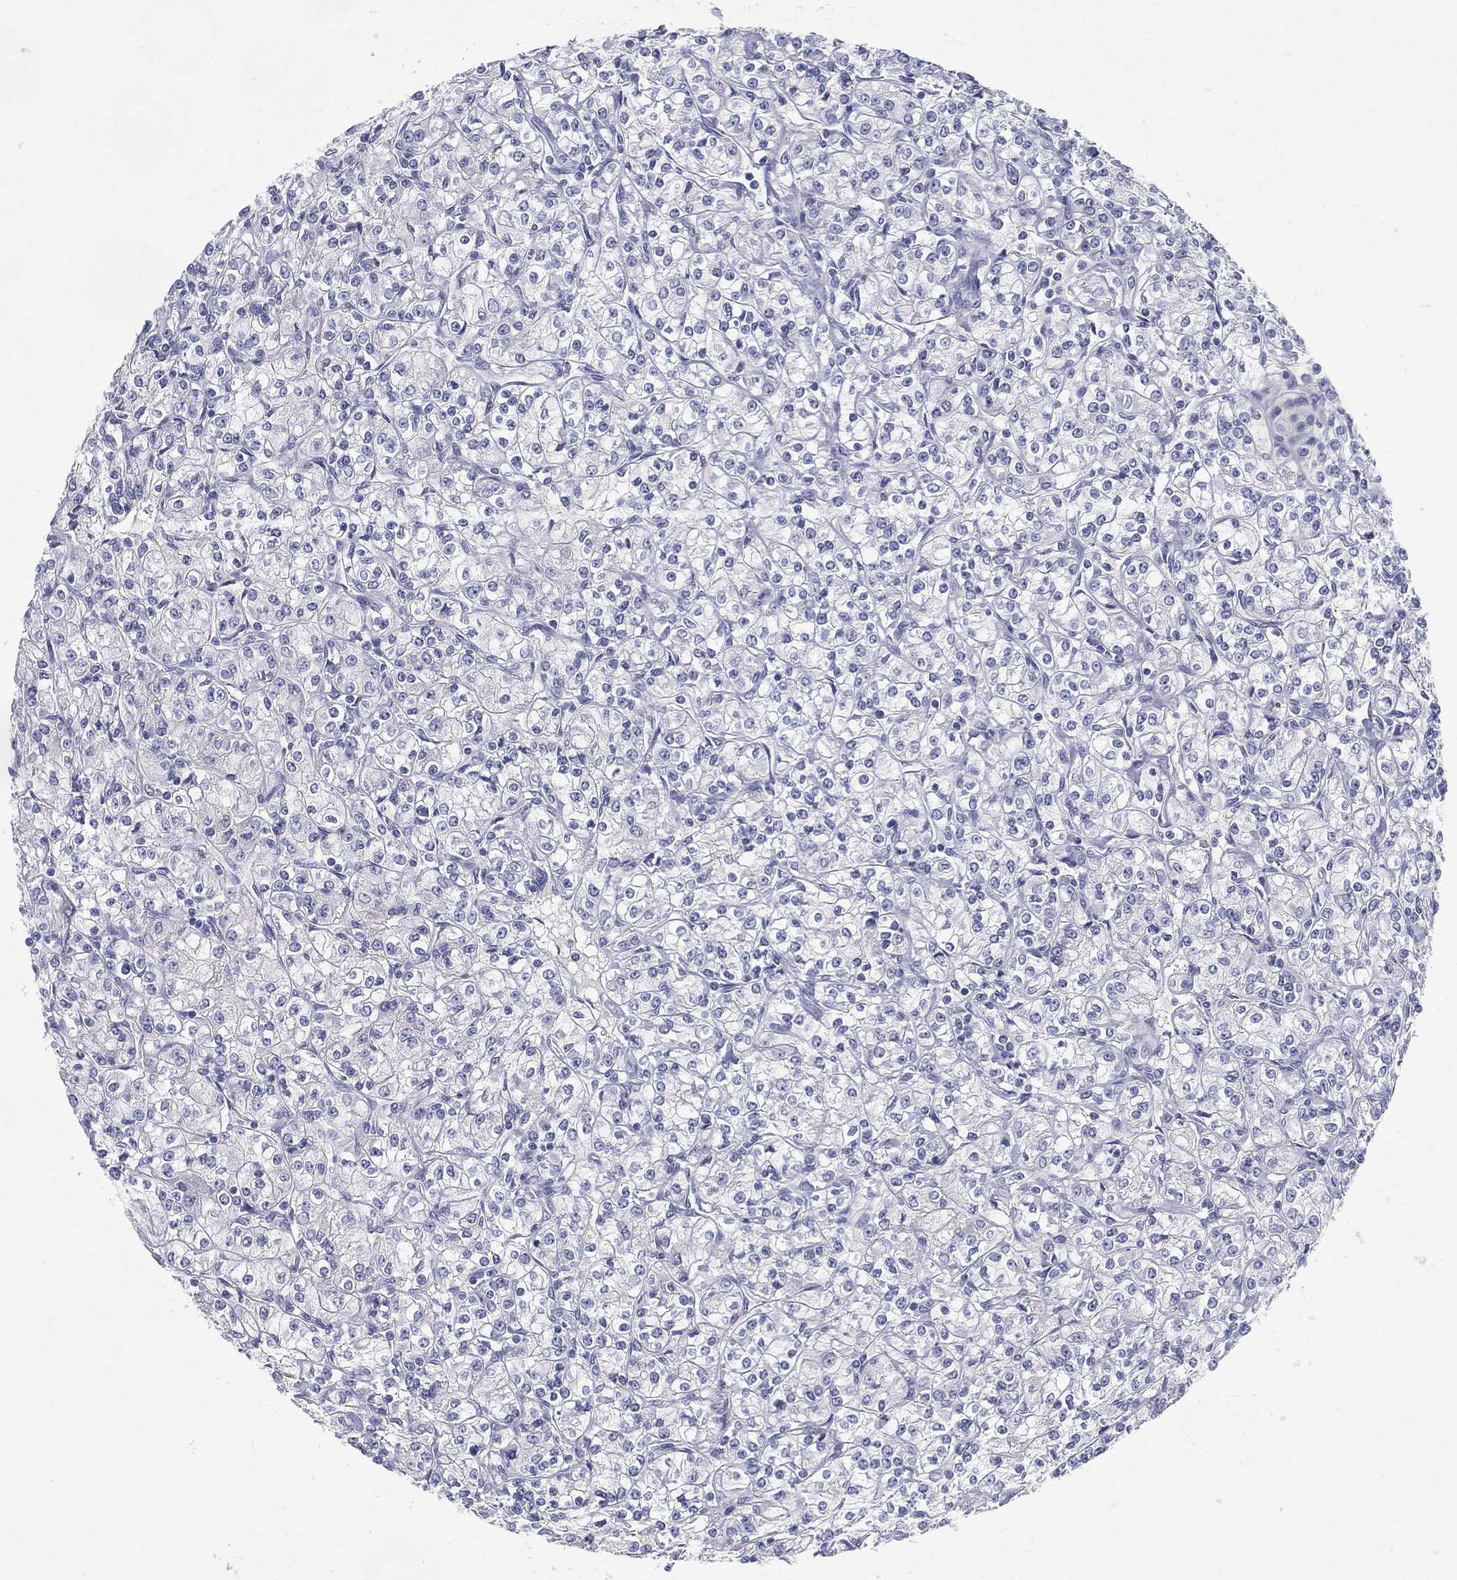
{"staining": {"intensity": "negative", "quantity": "none", "location": "none"}, "tissue": "renal cancer", "cell_type": "Tumor cells", "image_type": "cancer", "snomed": [{"axis": "morphology", "description": "Adenocarcinoma, NOS"}, {"axis": "topography", "description": "Kidney"}], "caption": "Immunohistochemical staining of human renal cancer demonstrates no significant positivity in tumor cells.", "gene": "RGS13", "patient": {"sex": "male", "age": 77}}